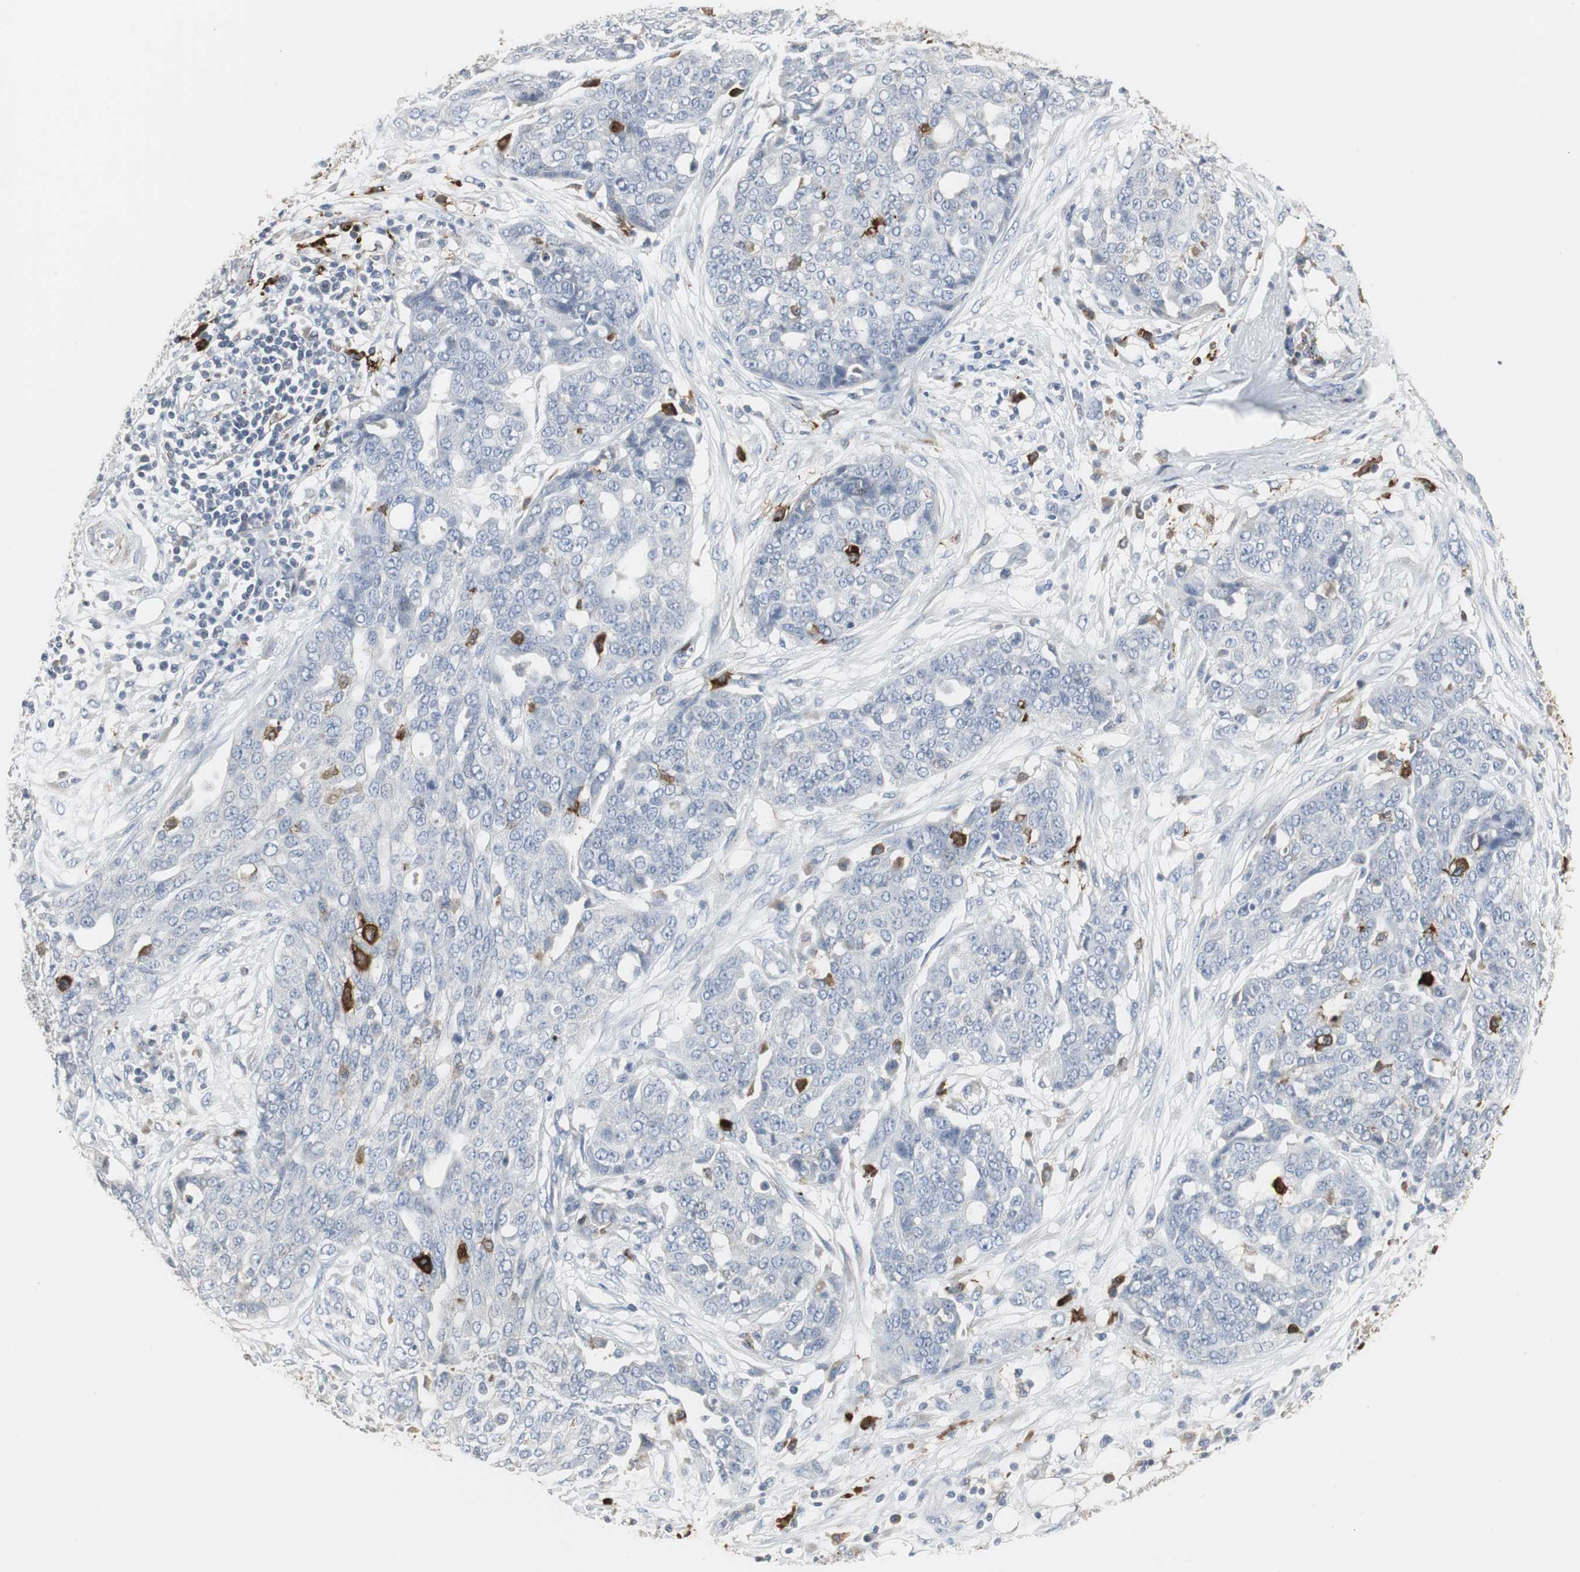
{"staining": {"intensity": "negative", "quantity": "none", "location": "none"}, "tissue": "ovarian cancer", "cell_type": "Tumor cells", "image_type": "cancer", "snomed": [{"axis": "morphology", "description": "Cystadenocarcinoma, serous, NOS"}, {"axis": "topography", "description": "Soft tissue"}, {"axis": "topography", "description": "Ovary"}], "caption": "This micrograph is of ovarian cancer (serous cystadenocarcinoma) stained with IHC to label a protein in brown with the nuclei are counter-stained blue. There is no staining in tumor cells.", "gene": "PI15", "patient": {"sex": "female", "age": 57}}